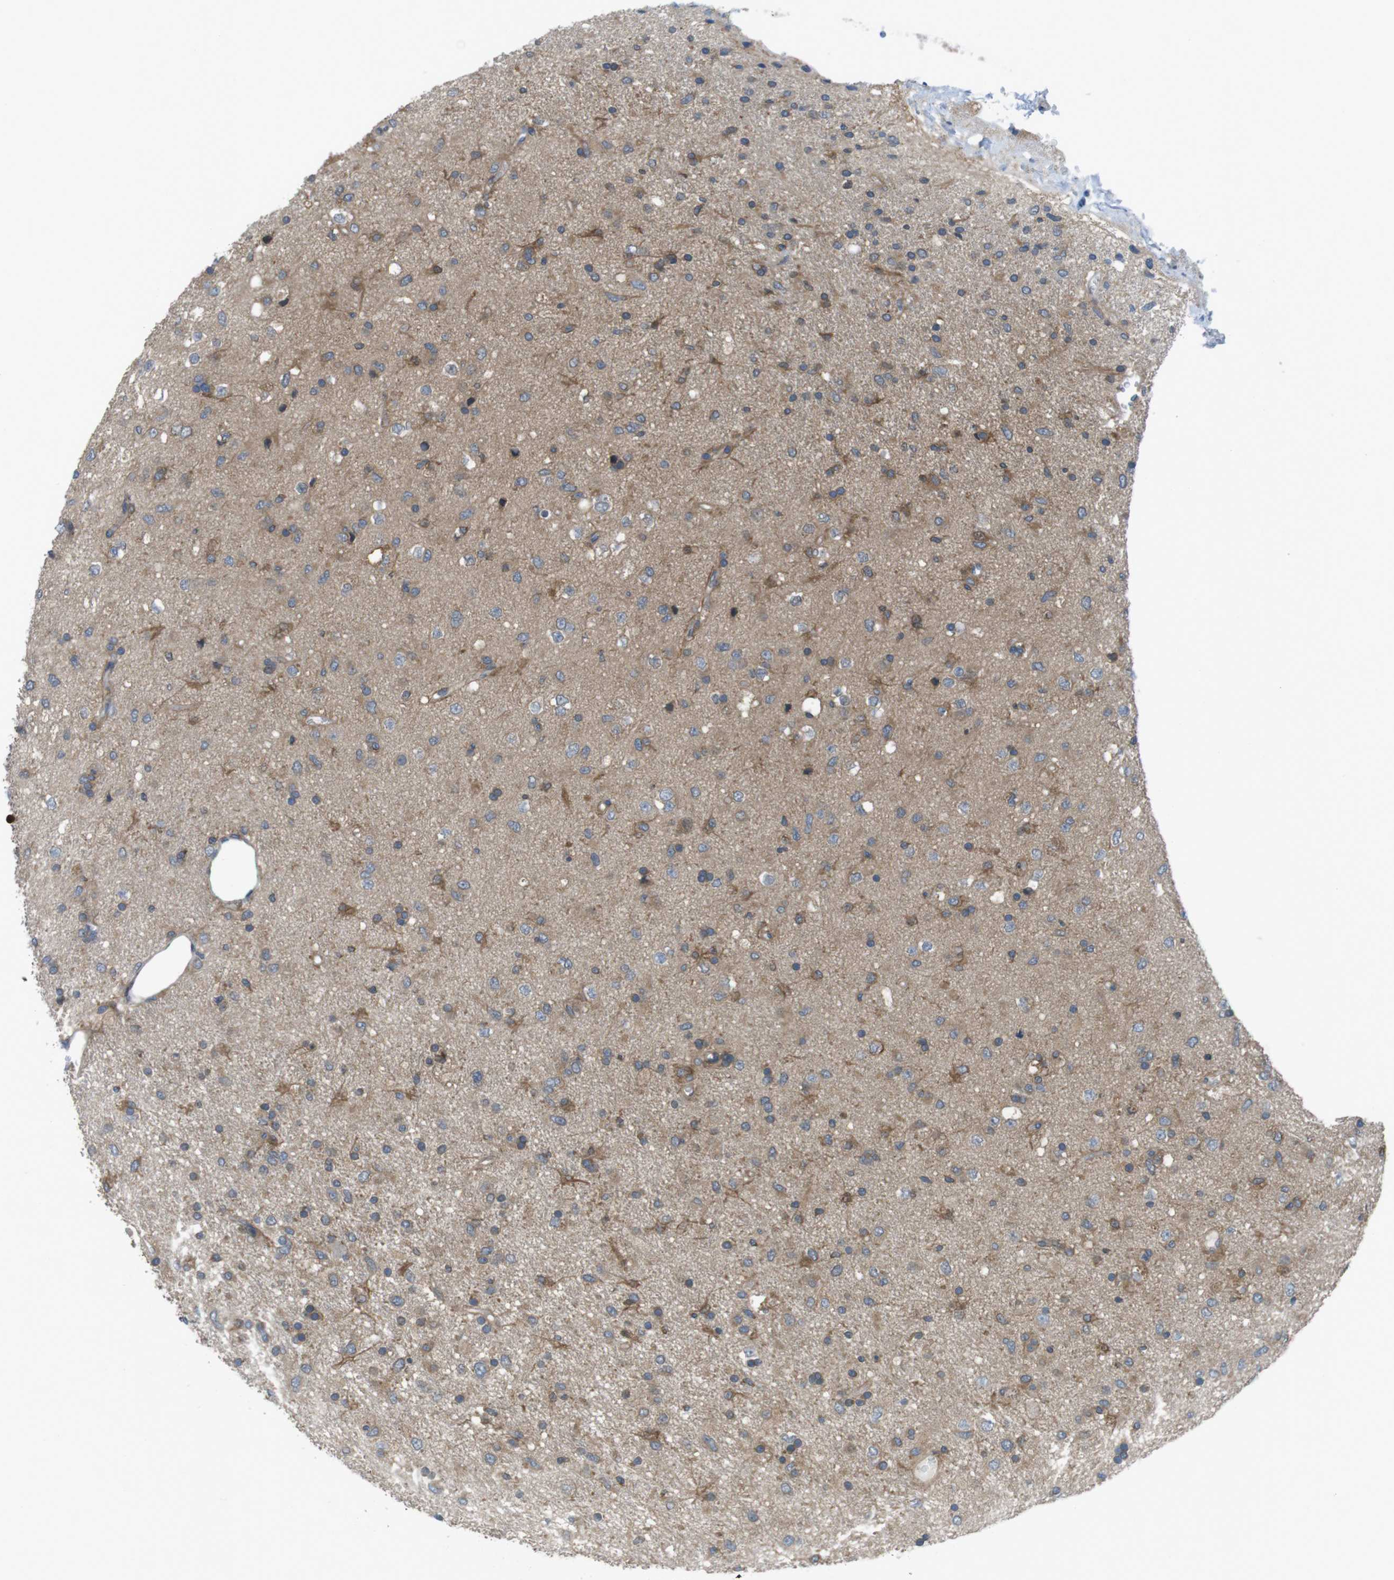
{"staining": {"intensity": "moderate", "quantity": "25%-75%", "location": "cytoplasmic/membranous"}, "tissue": "glioma", "cell_type": "Tumor cells", "image_type": "cancer", "snomed": [{"axis": "morphology", "description": "Glioma, malignant, Low grade"}, {"axis": "topography", "description": "Brain"}], "caption": "Immunohistochemical staining of human glioma exhibits medium levels of moderate cytoplasmic/membranous staining in about 25%-75% of tumor cells.", "gene": "MTHFD1", "patient": {"sex": "male", "age": 77}}